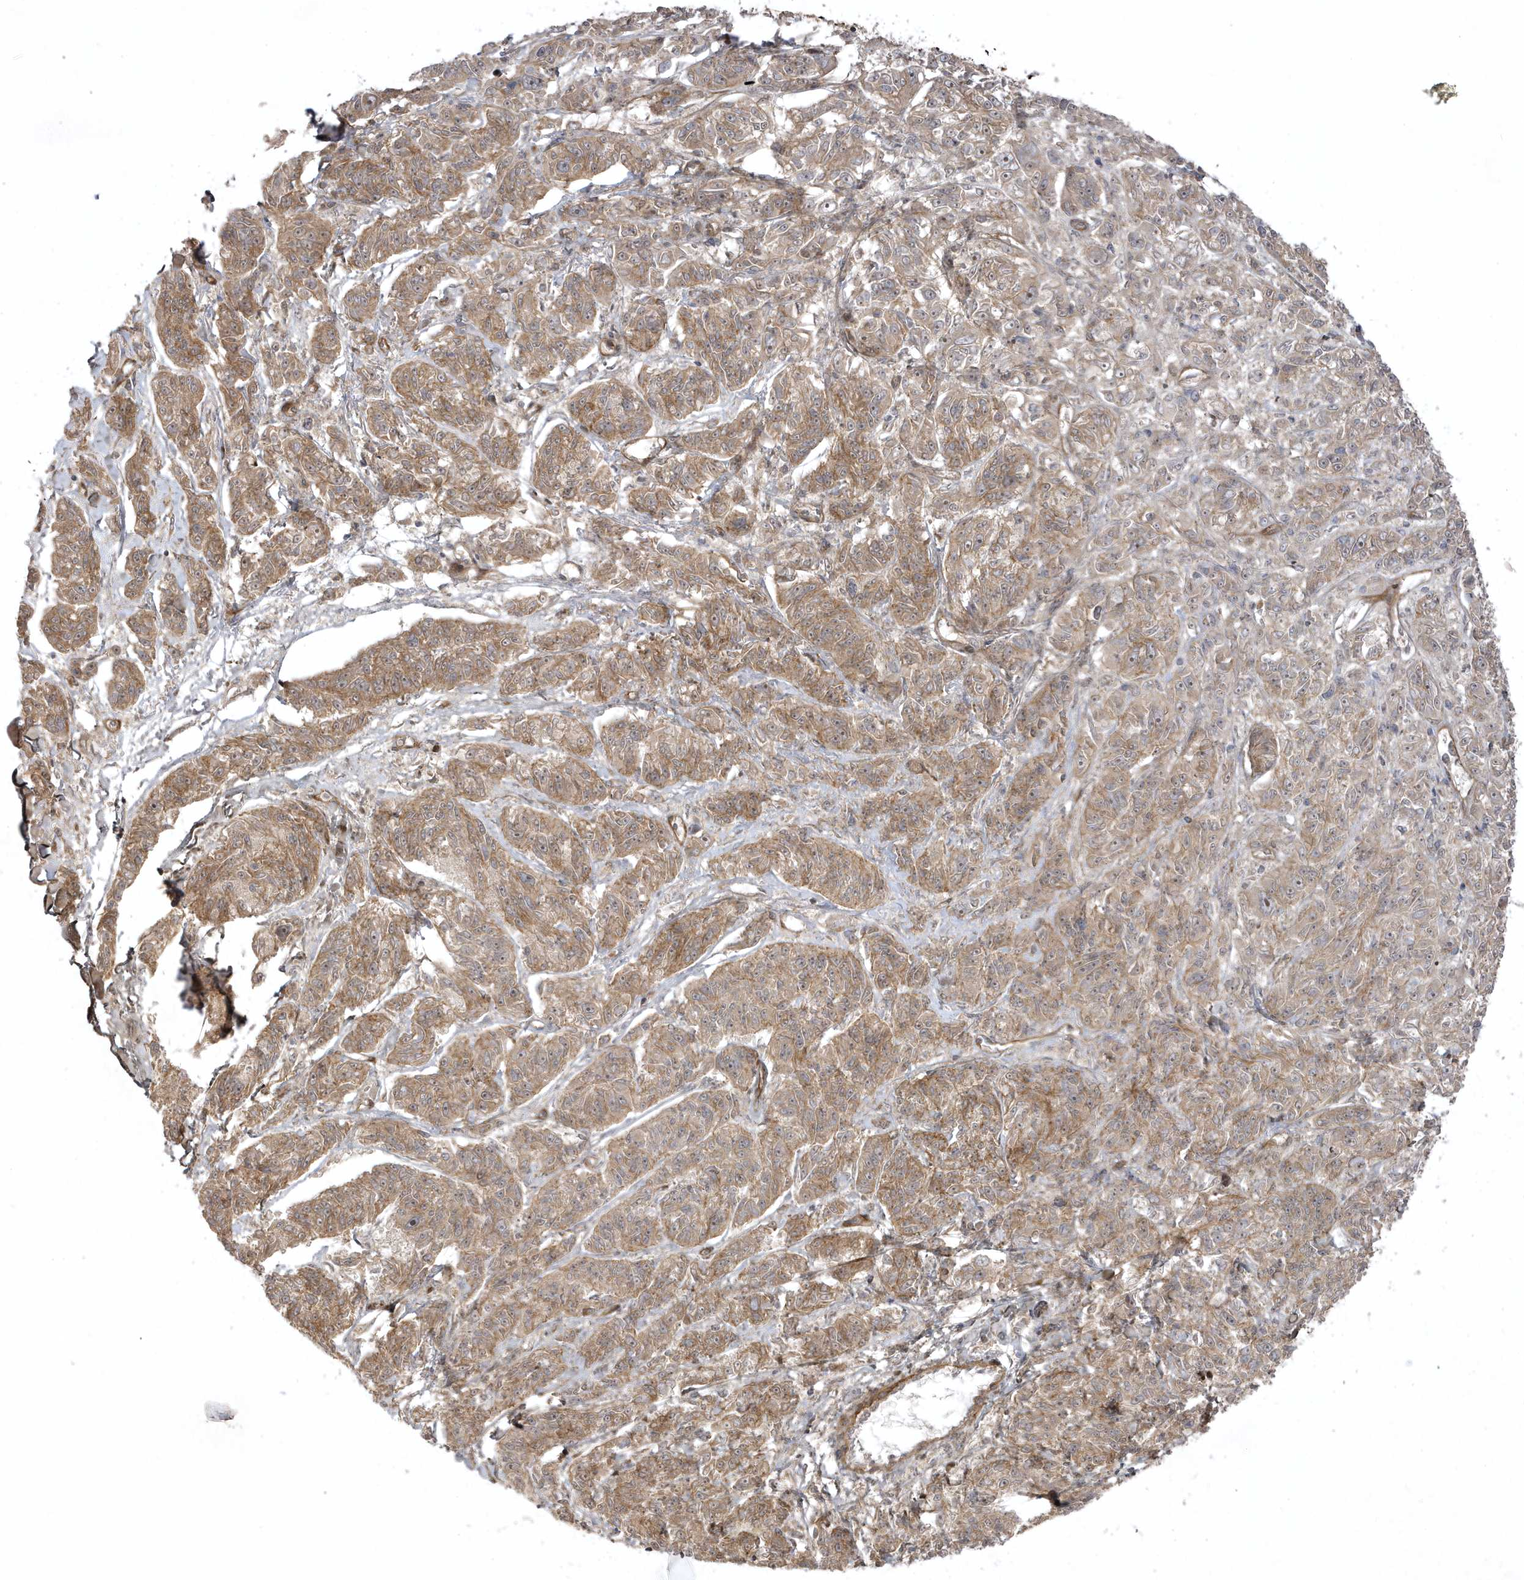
{"staining": {"intensity": "weak", "quantity": ">75%", "location": "cytoplasmic/membranous,nuclear"}, "tissue": "melanoma", "cell_type": "Tumor cells", "image_type": "cancer", "snomed": [{"axis": "morphology", "description": "Malignant melanoma, NOS"}, {"axis": "topography", "description": "Skin"}], "caption": "High-power microscopy captured an IHC micrograph of malignant melanoma, revealing weak cytoplasmic/membranous and nuclear staining in approximately >75% of tumor cells.", "gene": "FAM83C", "patient": {"sex": "male", "age": 53}}